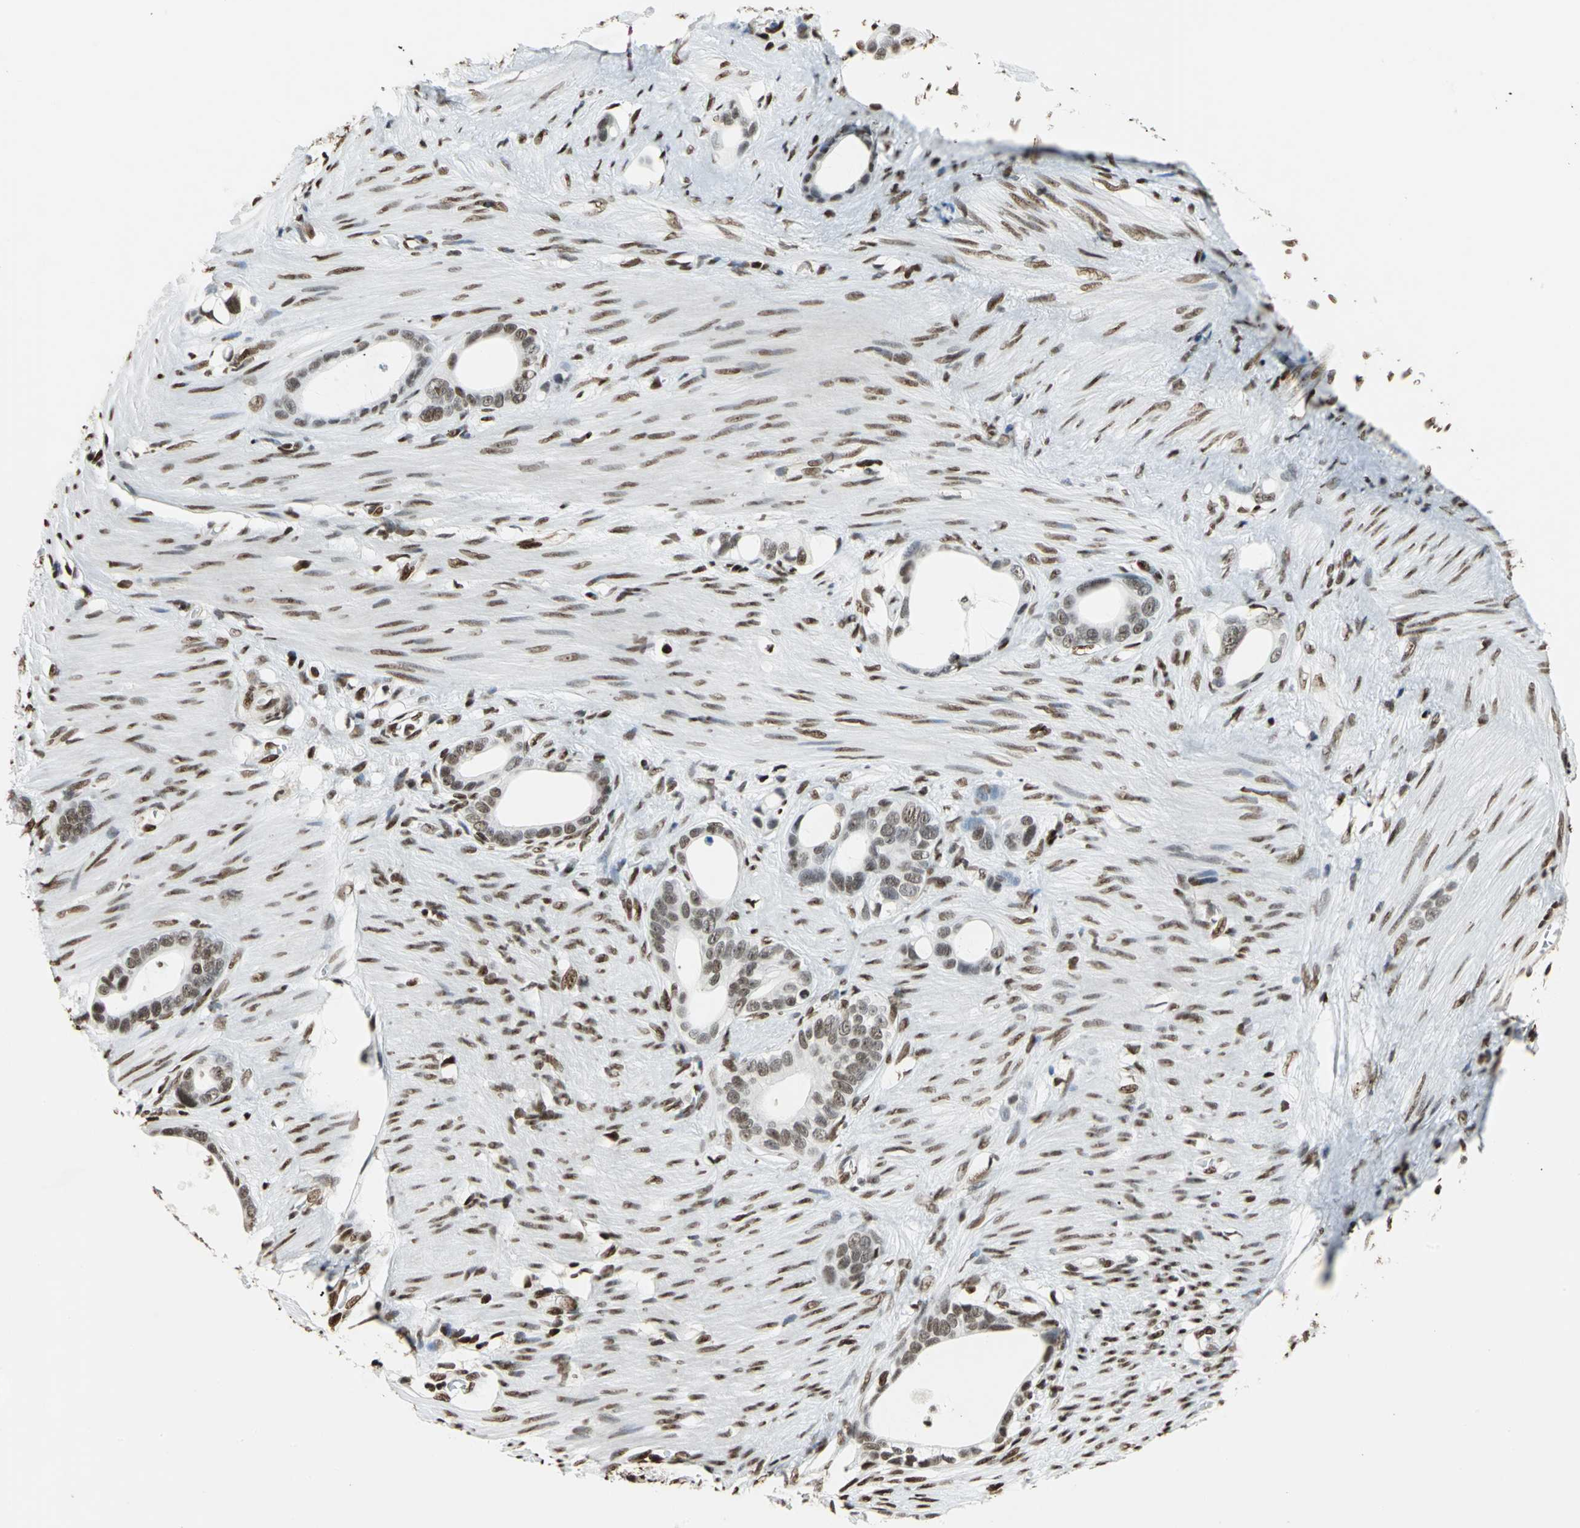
{"staining": {"intensity": "strong", "quantity": ">75%", "location": "nuclear"}, "tissue": "stomach cancer", "cell_type": "Tumor cells", "image_type": "cancer", "snomed": [{"axis": "morphology", "description": "Adenocarcinoma, NOS"}, {"axis": "topography", "description": "Stomach"}], "caption": "Immunohistochemistry micrograph of neoplastic tissue: human stomach cancer stained using immunohistochemistry (IHC) displays high levels of strong protein expression localized specifically in the nuclear of tumor cells, appearing as a nuclear brown color.", "gene": "HMGB1", "patient": {"sex": "female", "age": 75}}